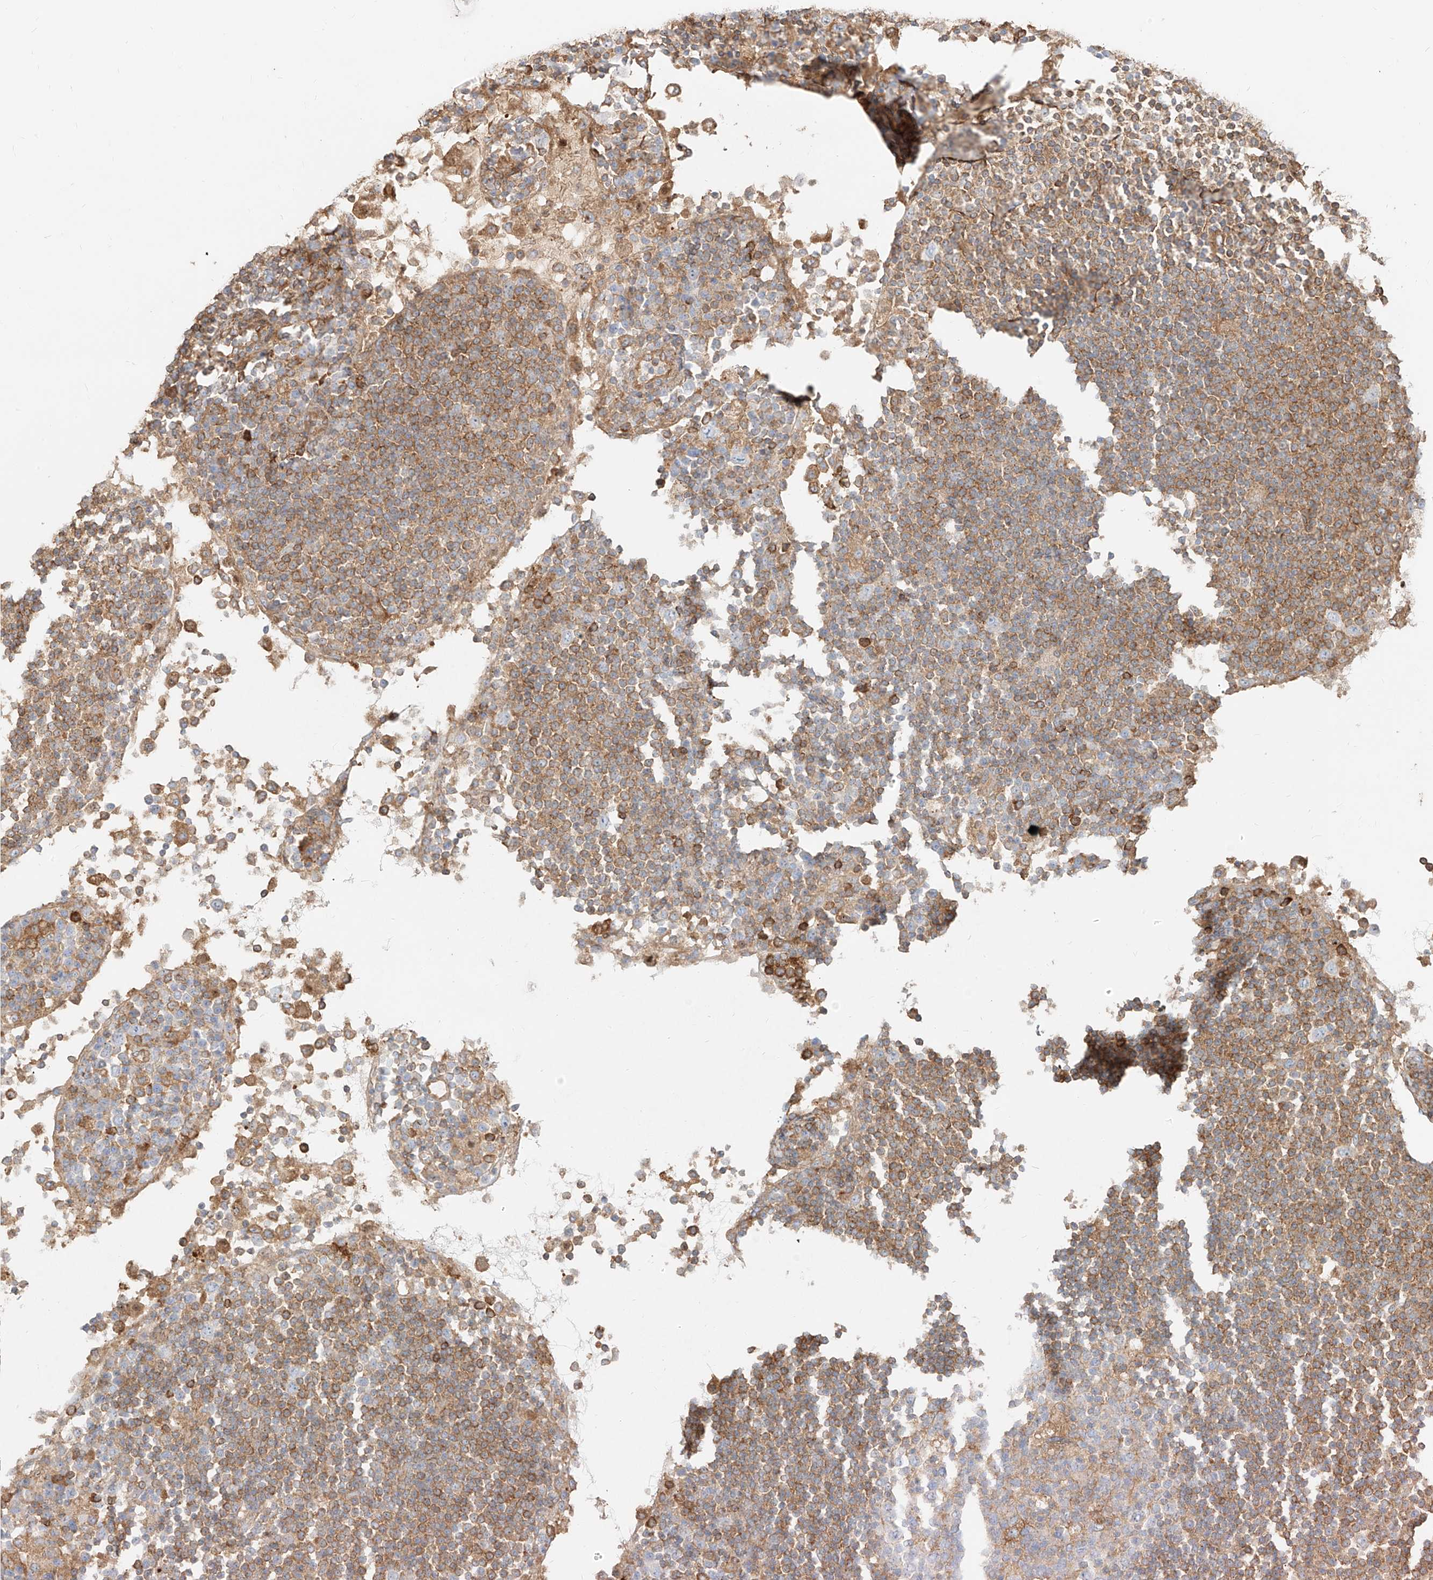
{"staining": {"intensity": "moderate", "quantity": ">75%", "location": "cytoplasmic/membranous"}, "tissue": "lymph node", "cell_type": "Germinal center cells", "image_type": "normal", "snomed": [{"axis": "morphology", "description": "Normal tissue, NOS"}, {"axis": "topography", "description": "Lymph node"}], "caption": "High-magnification brightfield microscopy of unremarkable lymph node stained with DAB (brown) and counterstained with hematoxylin (blue). germinal center cells exhibit moderate cytoplasmic/membranous expression is seen in approximately>75% of cells. (IHC, brightfield microscopy, high magnification).", "gene": "SNX9", "patient": {"sex": "female", "age": 53}}